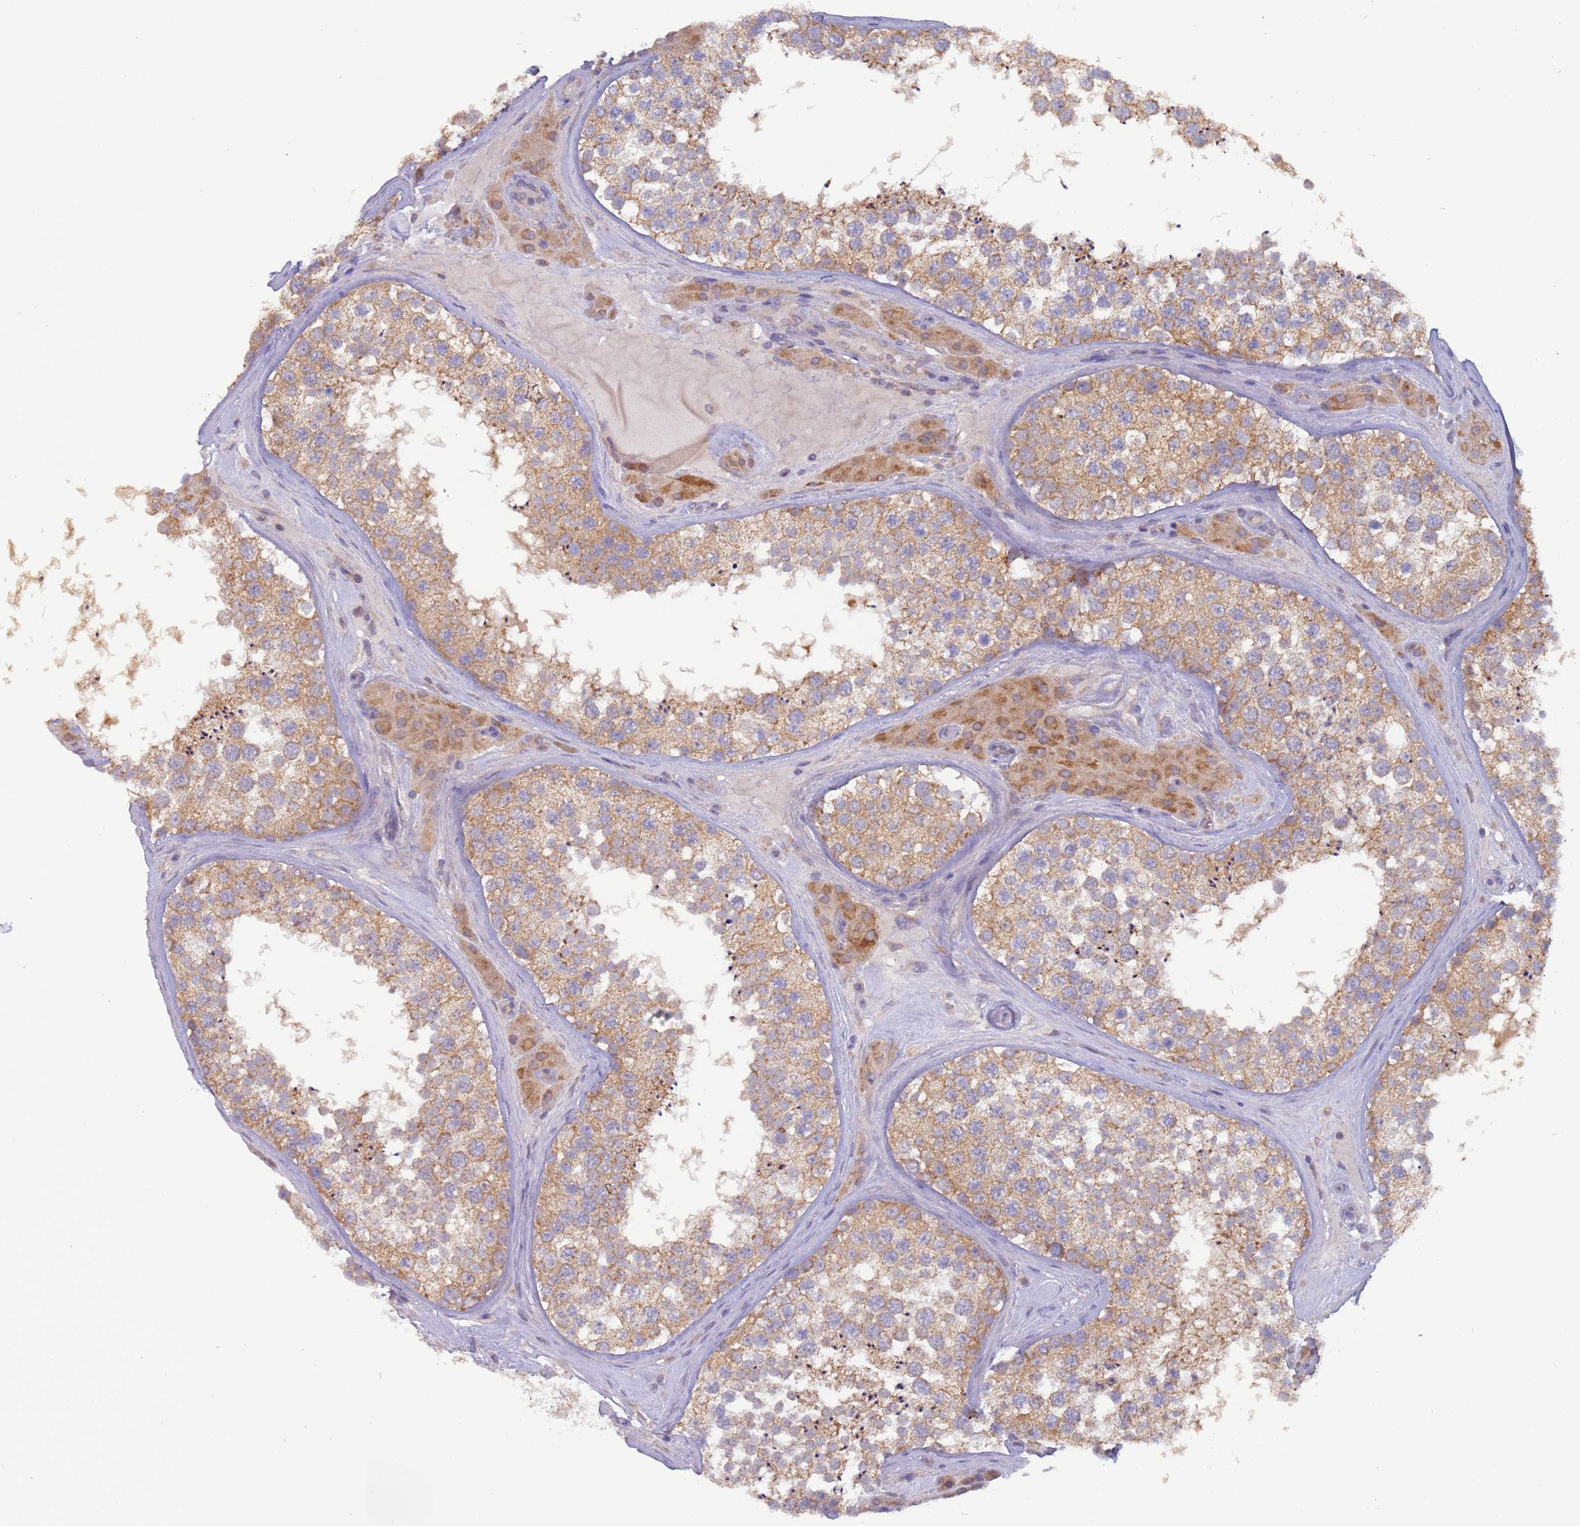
{"staining": {"intensity": "moderate", "quantity": ">75%", "location": "cytoplasmic/membranous"}, "tissue": "testis", "cell_type": "Cells in seminiferous ducts", "image_type": "normal", "snomed": [{"axis": "morphology", "description": "Normal tissue, NOS"}, {"axis": "topography", "description": "Testis"}], "caption": "The photomicrograph exhibits staining of unremarkable testis, revealing moderate cytoplasmic/membranous protein expression (brown color) within cells in seminiferous ducts.", "gene": "UQCRQ", "patient": {"sex": "male", "age": 46}}